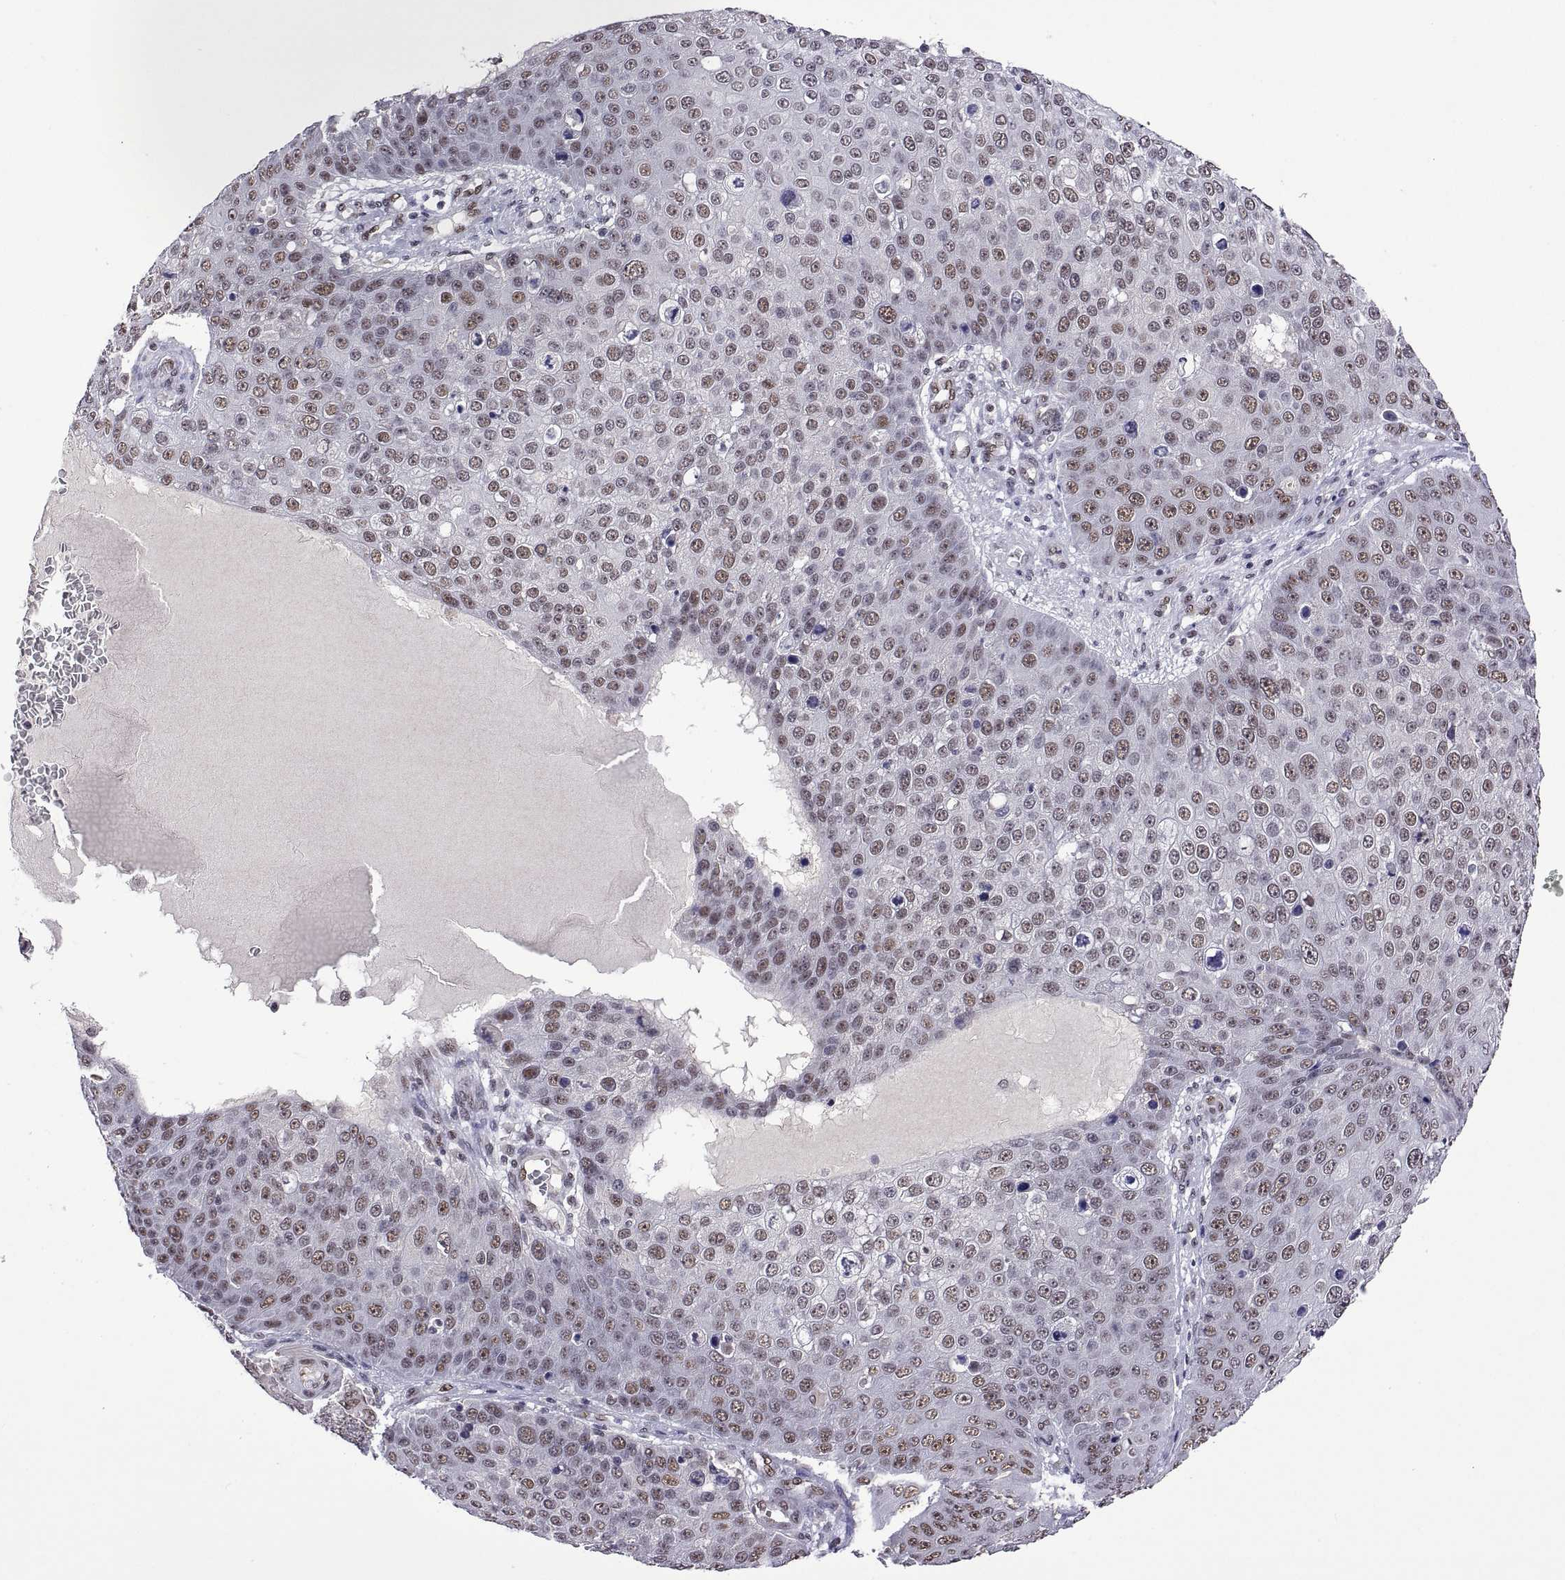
{"staining": {"intensity": "weak", "quantity": "25%-75%", "location": "nuclear"}, "tissue": "skin cancer", "cell_type": "Tumor cells", "image_type": "cancer", "snomed": [{"axis": "morphology", "description": "Squamous cell carcinoma, NOS"}, {"axis": "topography", "description": "Skin"}], "caption": "Tumor cells demonstrate weak nuclear expression in about 25%-75% of cells in skin cancer. (Stains: DAB in brown, nuclei in blue, Microscopy: brightfield microscopy at high magnification).", "gene": "NR4A1", "patient": {"sex": "male", "age": 71}}